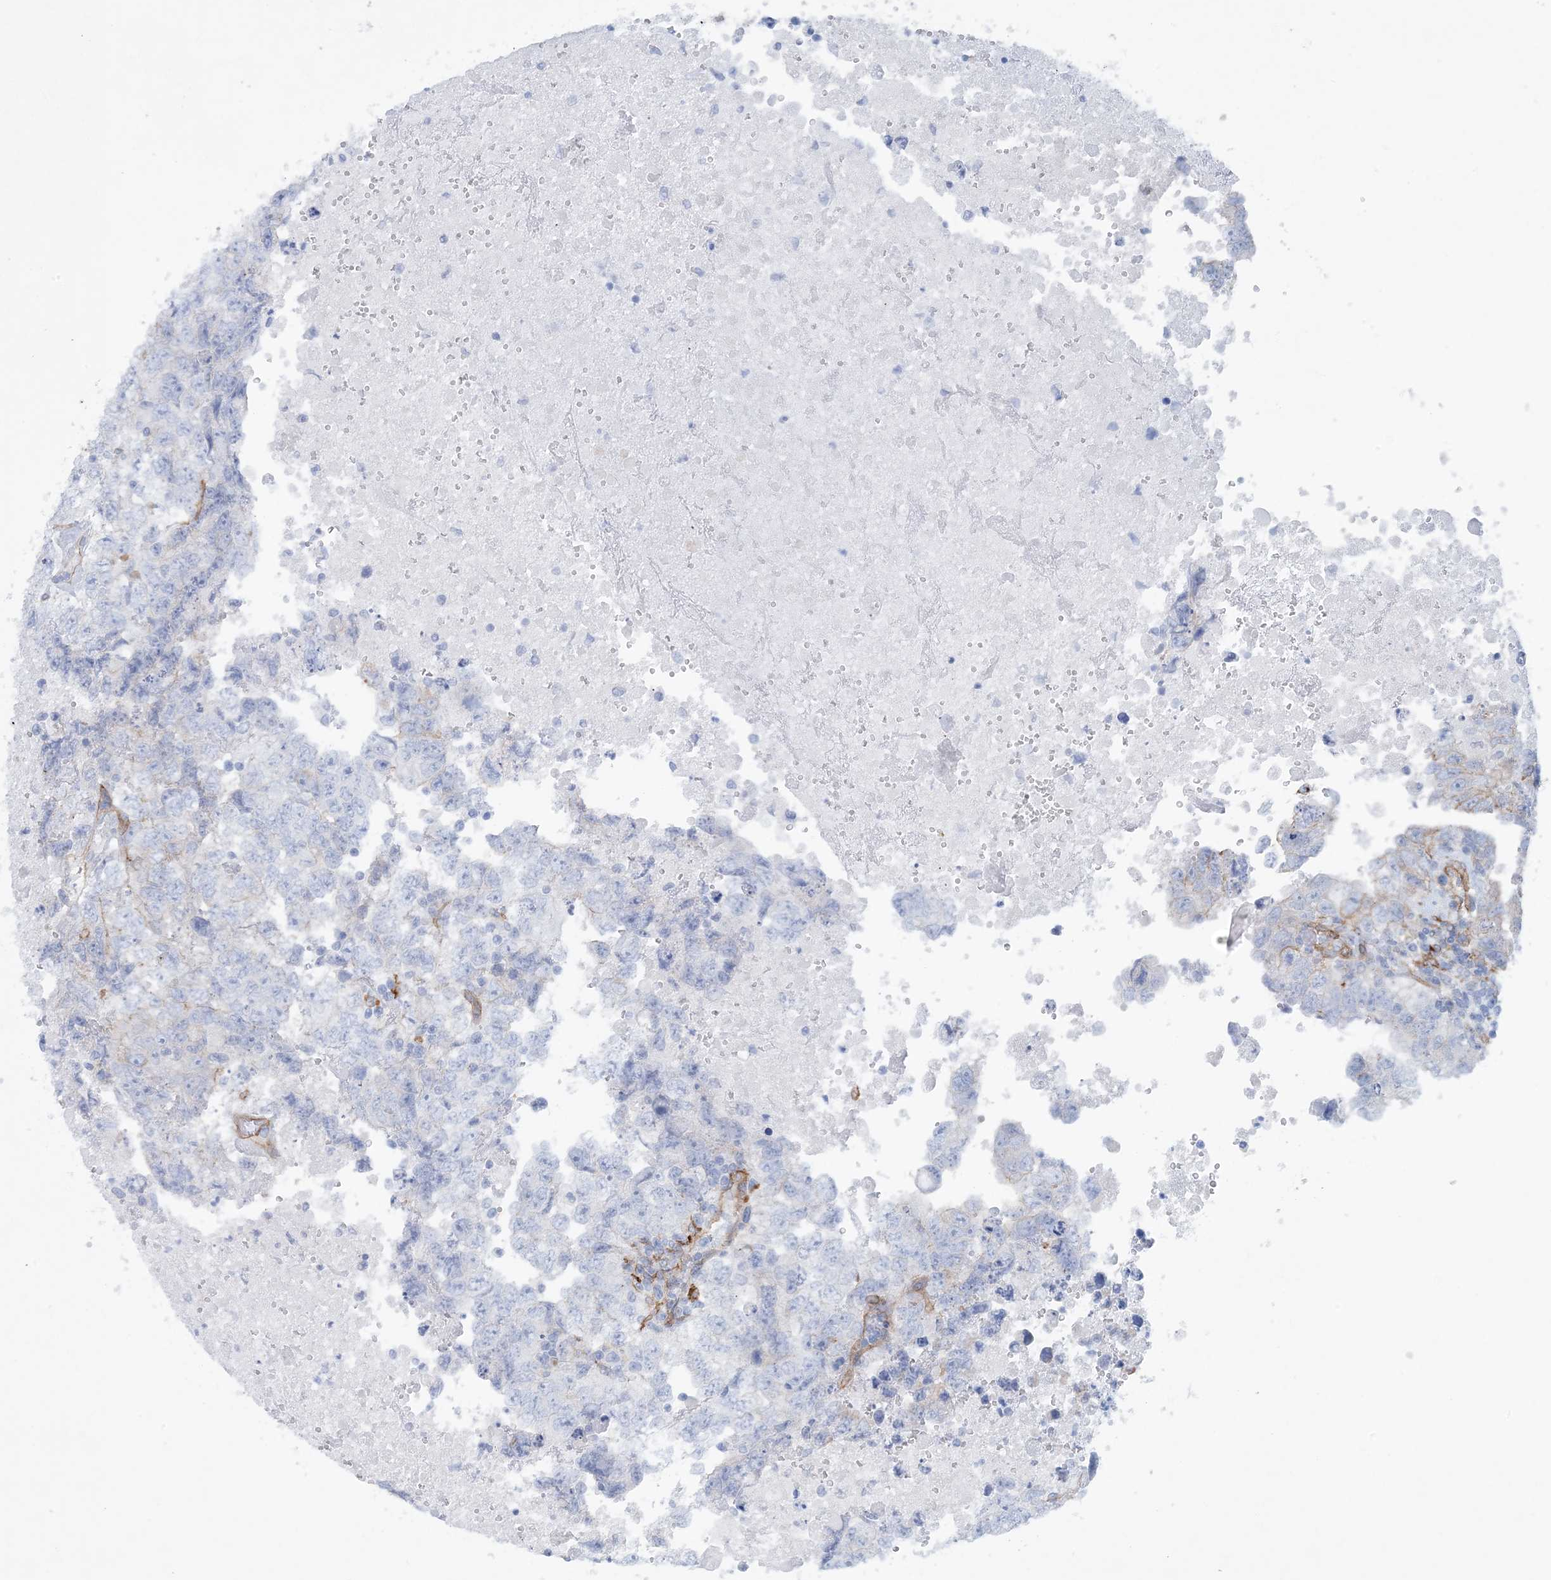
{"staining": {"intensity": "negative", "quantity": "none", "location": "none"}, "tissue": "testis cancer", "cell_type": "Tumor cells", "image_type": "cancer", "snomed": [{"axis": "morphology", "description": "Carcinoma, Embryonal, NOS"}, {"axis": "topography", "description": "Testis"}], "caption": "Immunohistochemistry histopathology image of neoplastic tissue: human testis cancer (embryonal carcinoma) stained with DAB (3,3'-diaminobenzidine) shows no significant protein expression in tumor cells.", "gene": "SHANK1", "patient": {"sex": "male", "age": 37}}